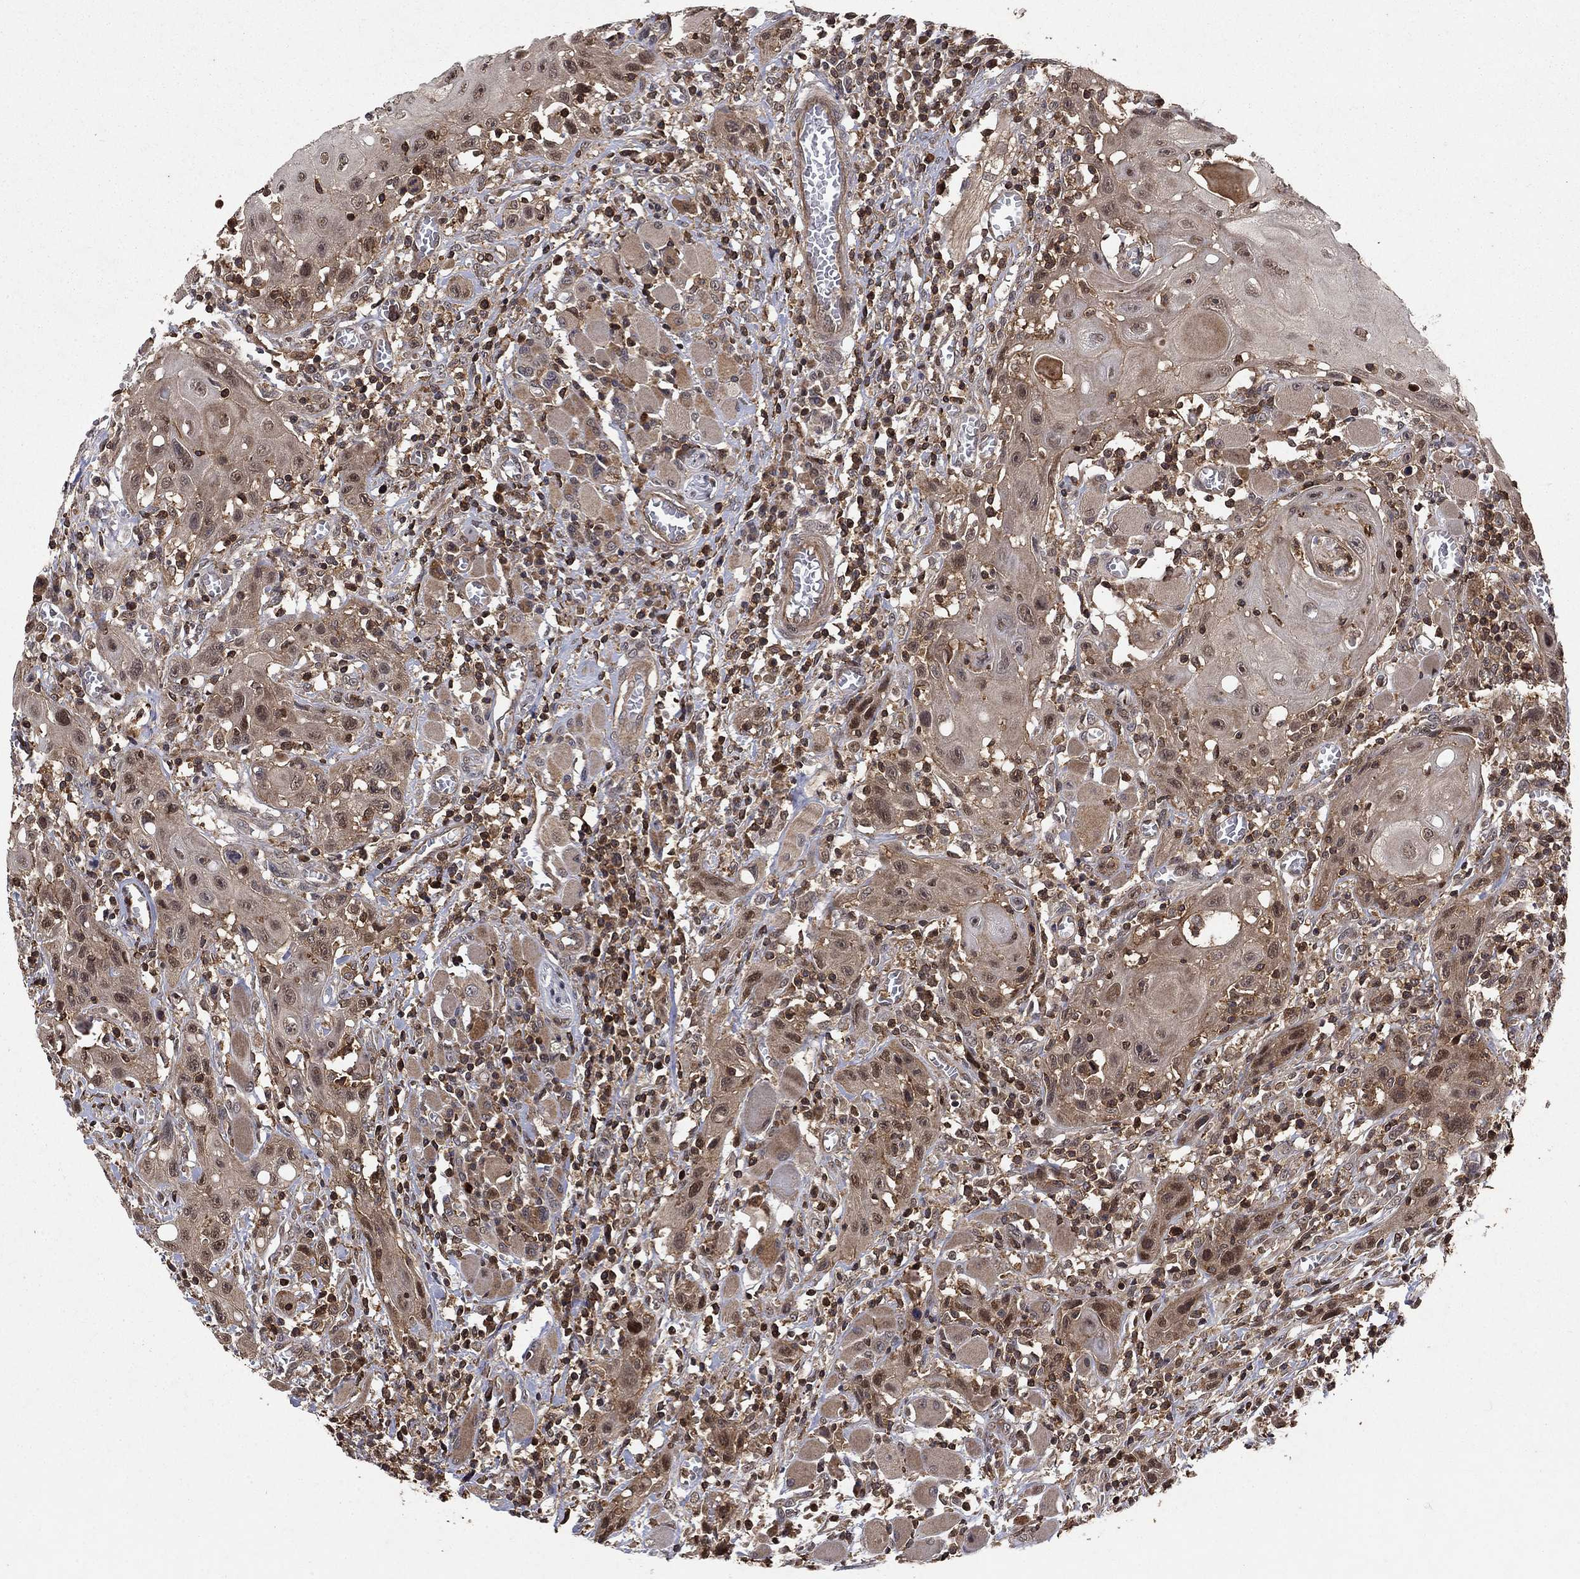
{"staining": {"intensity": "moderate", "quantity": ">75%", "location": "cytoplasmic/membranous,nuclear"}, "tissue": "head and neck cancer", "cell_type": "Tumor cells", "image_type": "cancer", "snomed": [{"axis": "morphology", "description": "Normal tissue, NOS"}, {"axis": "morphology", "description": "Squamous cell carcinoma, NOS"}, {"axis": "topography", "description": "Oral tissue"}, {"axis": "topography", "description": "Head-Neck"}], "caption": "Protein expression analysis of head and neck cancer (squamous cell carcinoma) demonstrates moderate cytoplasmic/membranous and nuclear expression in approximately >75% of tumor cells.", "gene": "CCDC66", "patient": {"sex": "male", "age": 71}}